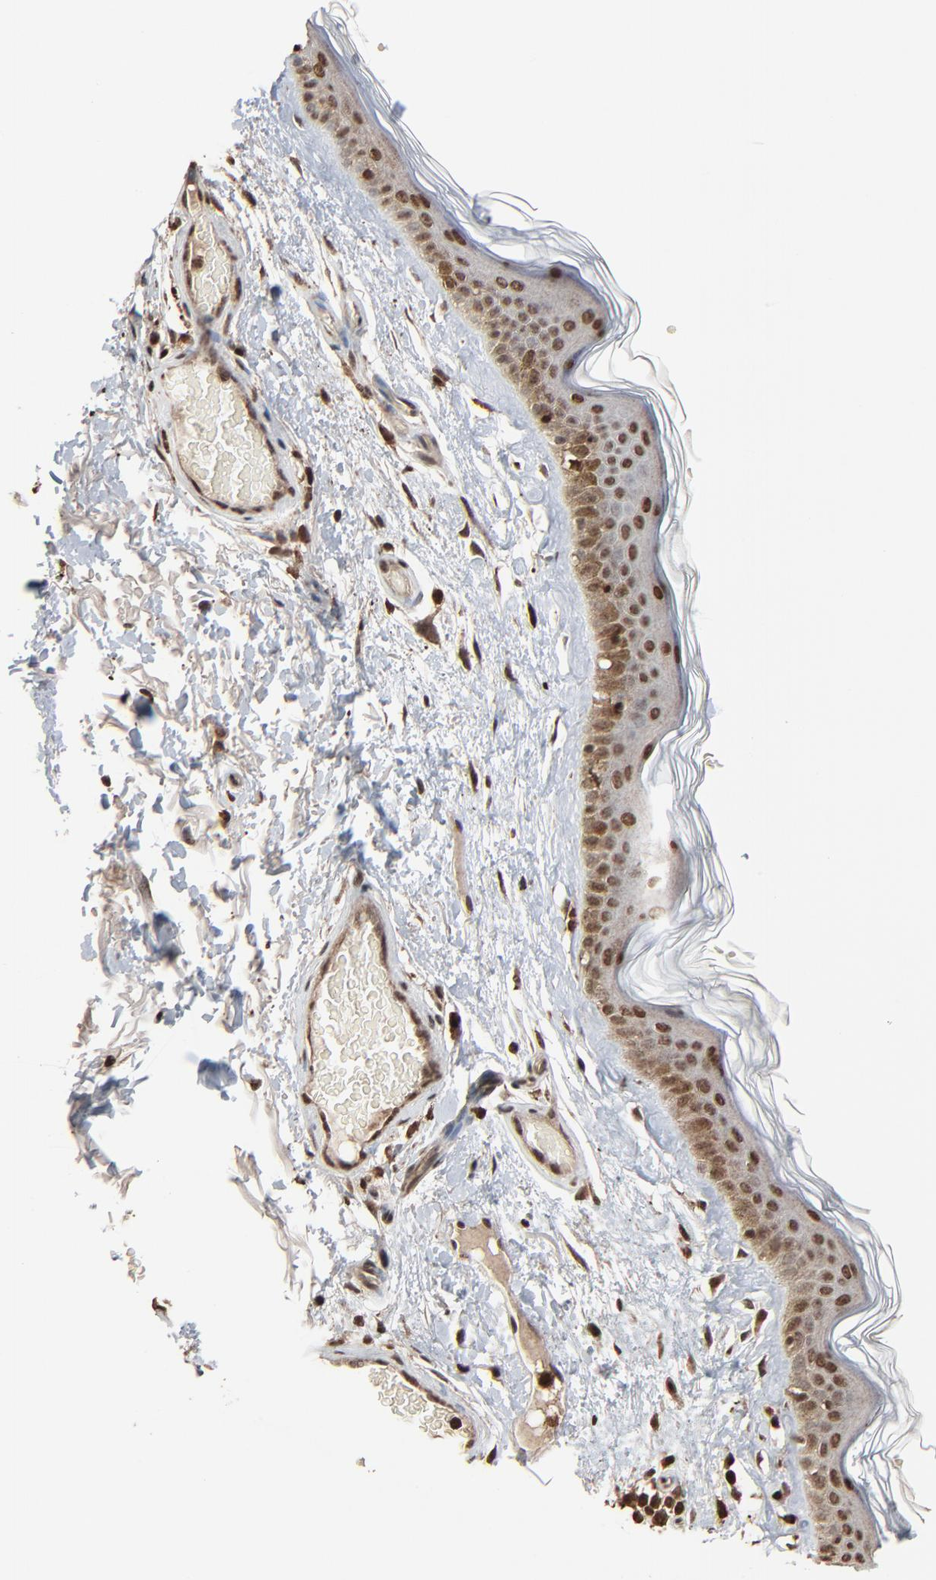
{"staining": {"intensity": "moderate", "quantity": ">75%", "location": "cytoplasmic/membranous,nuclear"}, "tissue": "skin", "cell_type": "Fibroblasts", "image_type": "normal", "snomed": [{"axis": "morphology", "description": "Normal tissue, NOS"}, {"axis": "topography", "description": "Skin"}], "caption": "Immunohistochemical staining of normal skin displays medium levels of moderate cytoplasmic/membranous,nuclear staining in approximately >75% of fibroblasts. The staining is performed using DAB brown chromogen to label protein expression. The nuclei are counter-stained blue using hematoxylin.", "gene": "RPS6KA3", "patient": {"sex": "male", "age": 63}}